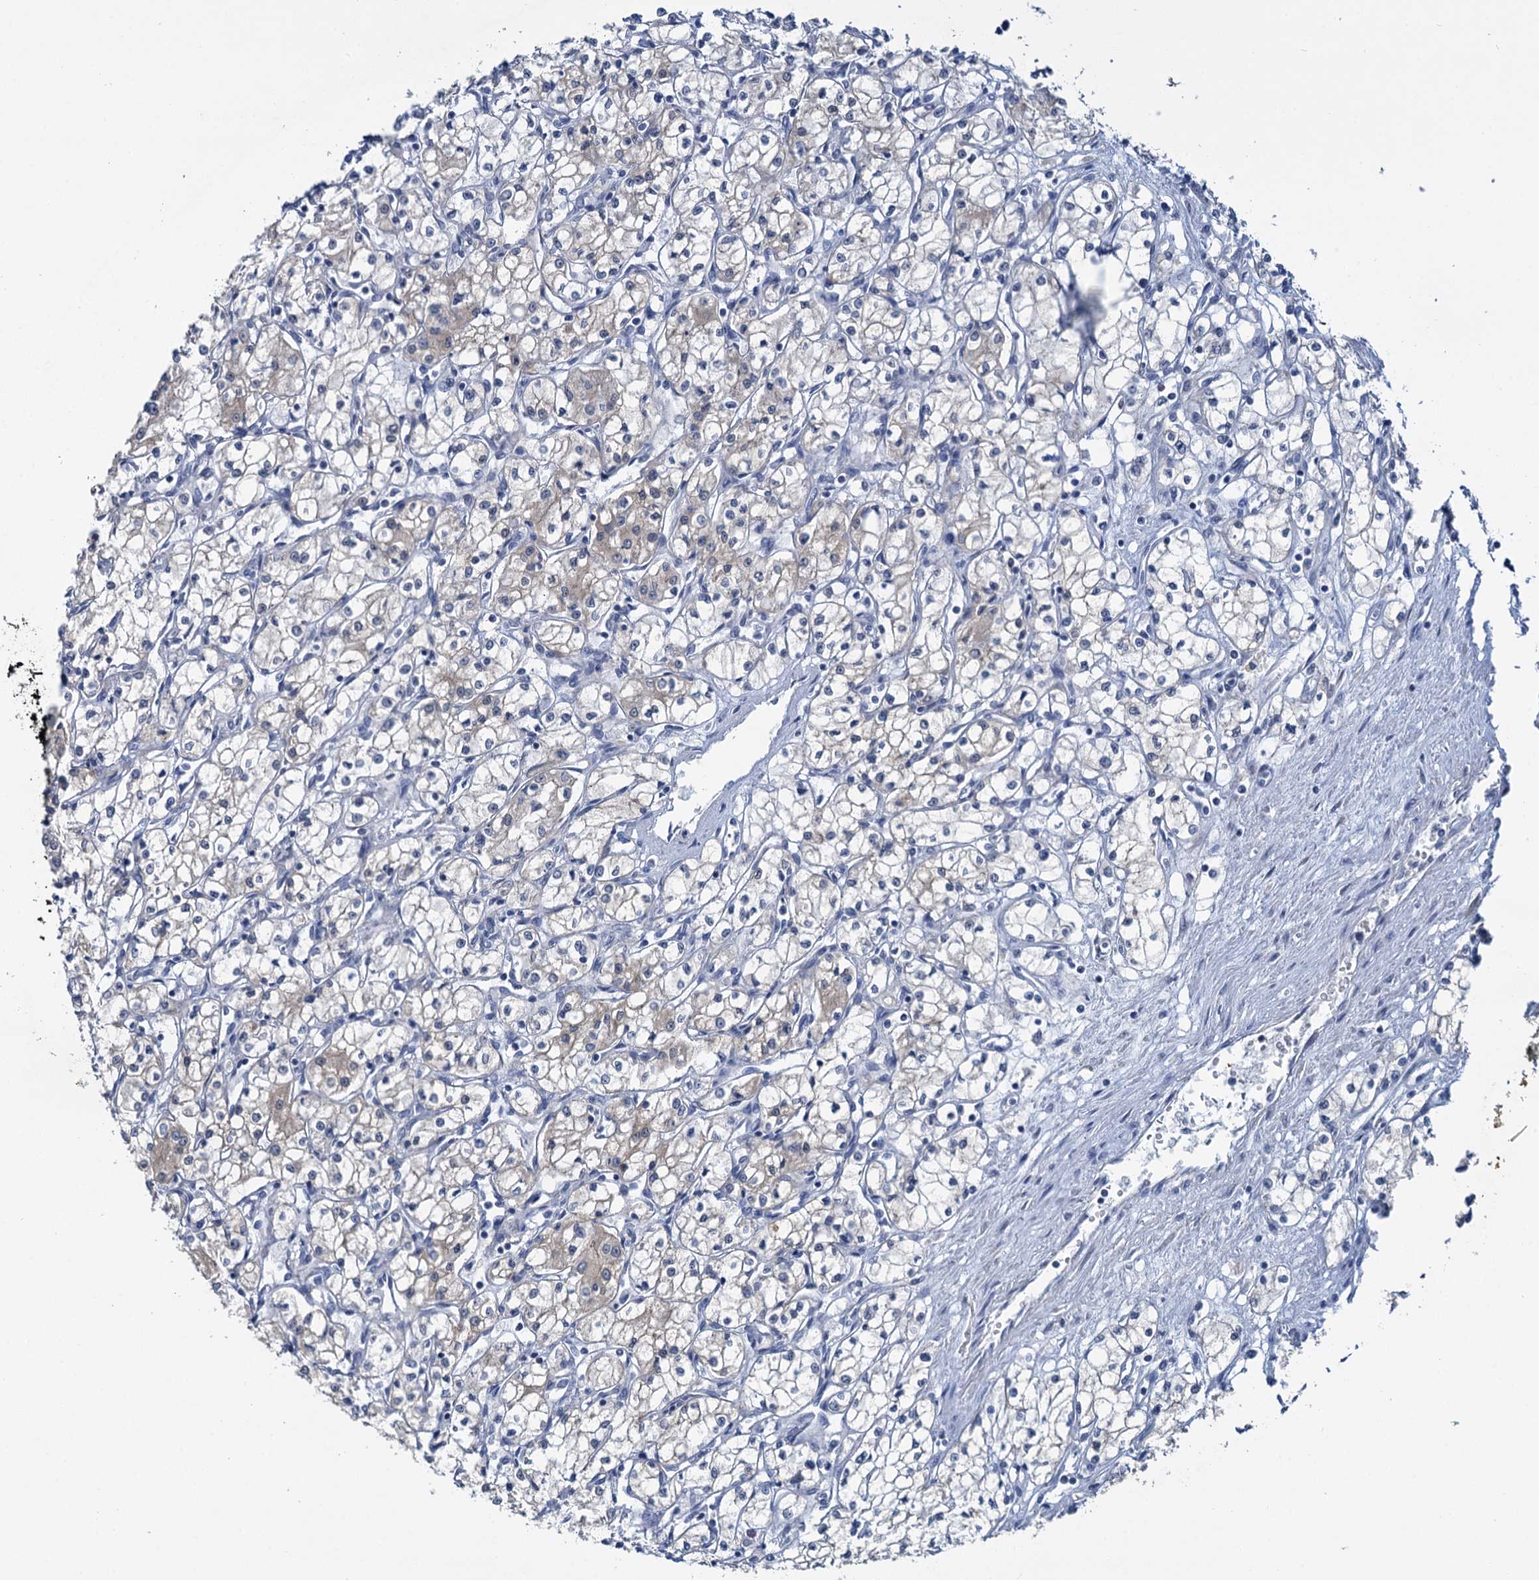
{"staining": {"intensity": "weak", "quantity": "<25%", "location": "cytoplasmic/membranous"}, "tissue": "renal cancer", "cell_type": "Tumor cells", "image_type": "cancer", "snomed": [{"axis": "morphology", "description": "Adenocarcinoma, NOS"}, {"axis": "topography", "description": "Kidney"}], "caption": "DAB immunohistochemical staining of human renal cancer (adenocarcinoma) exhibits no significant expression in tumor cells.", "gene": "ANKRD42", "patient": {"sex": "male", "age": 59}}